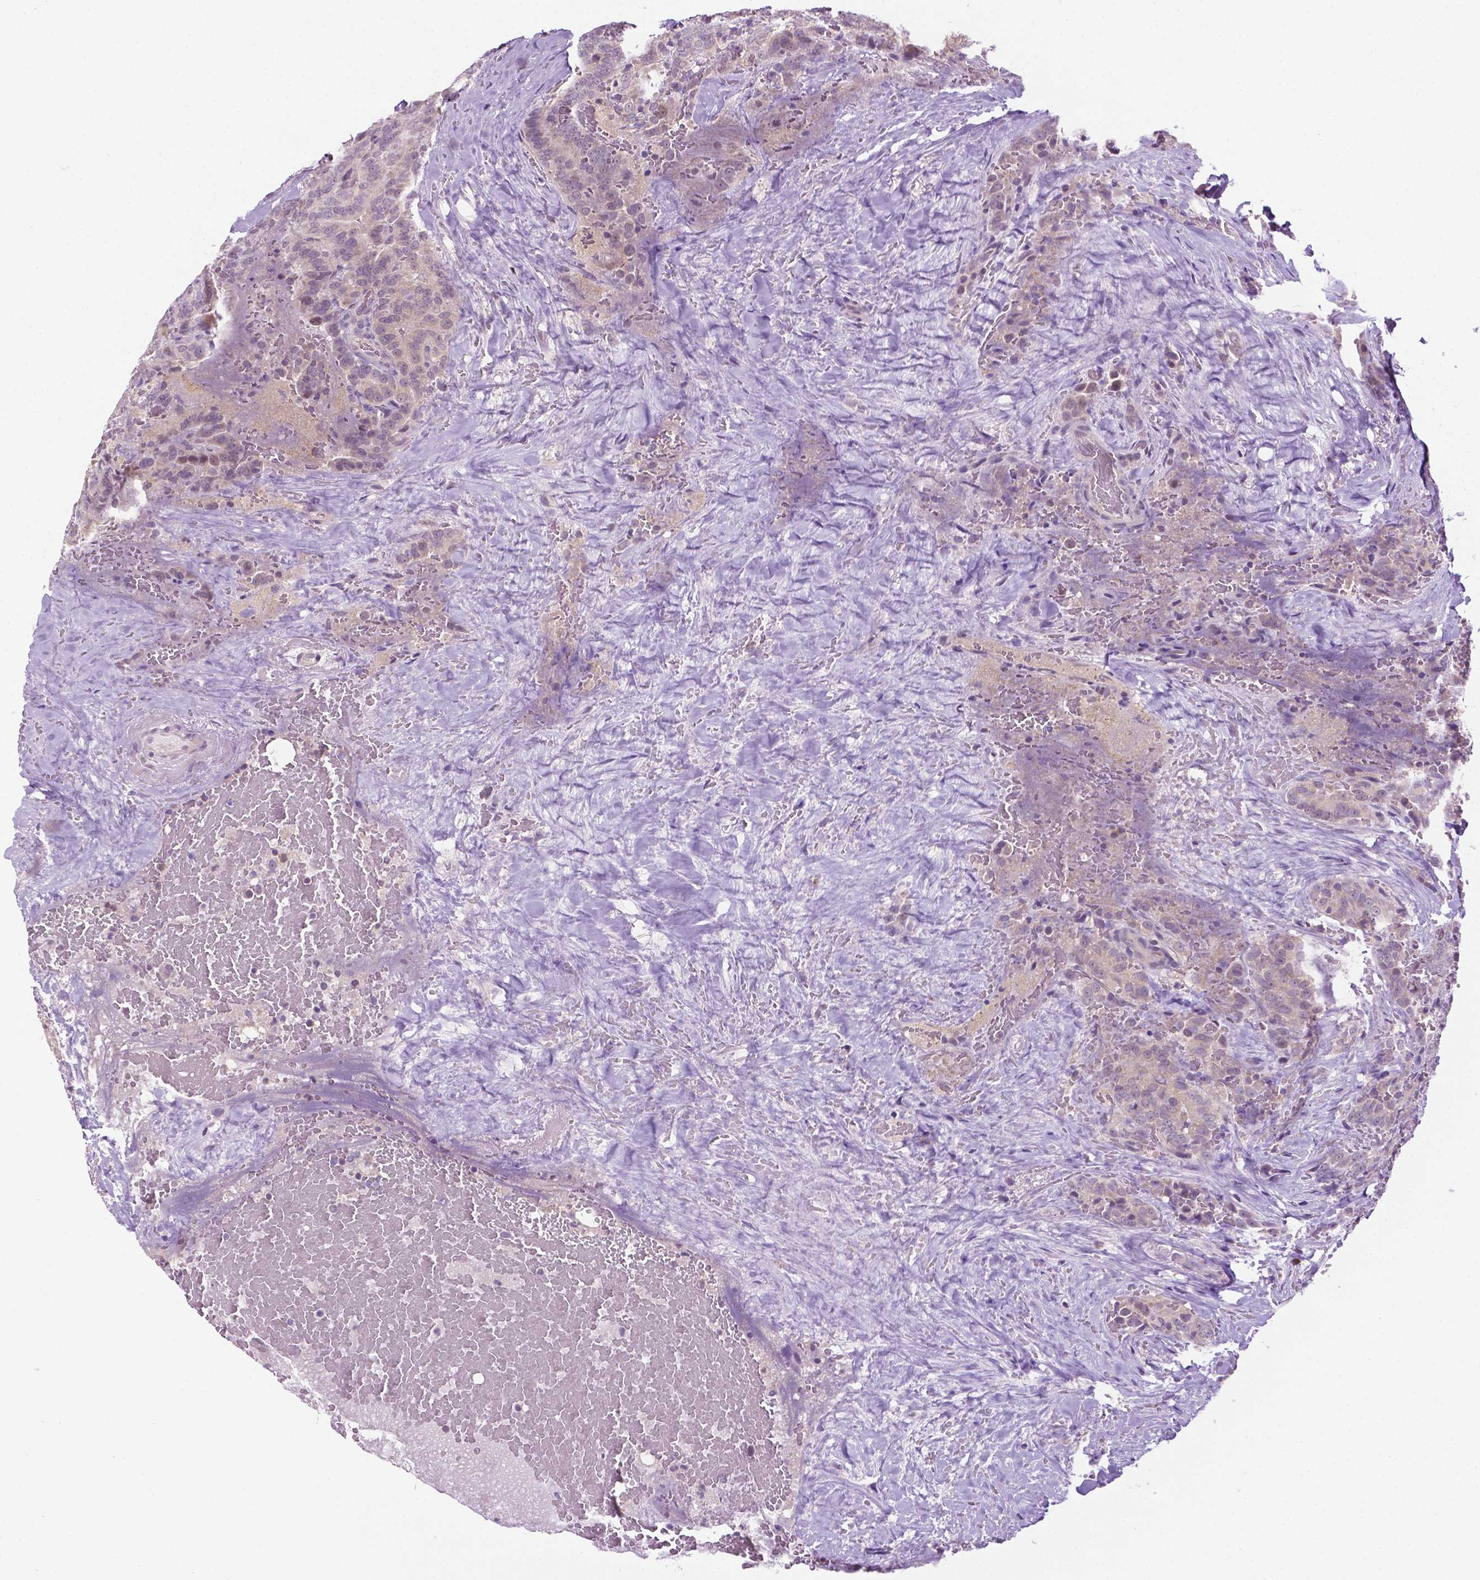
{"staining": {"intensity": "negative", "quantity": "none", "location": "none"}, "tissue": "thyroid cancer", "cell_type": "Tumor cells", "image_type": "cancer", "snomed": [{"axis": "morphology", "description": "Papillary adenocarcinoma, NOS"}, {"axis": "topography", "description": "Thyroid gland"}], "caption": "Immunohistochemical staining of human thyroid cancer (papillary adenocarcinoma) shows no significant staining in tumor cells.", "gene": "DENND4A", "patient": {"sex": "male", "age": 61}}